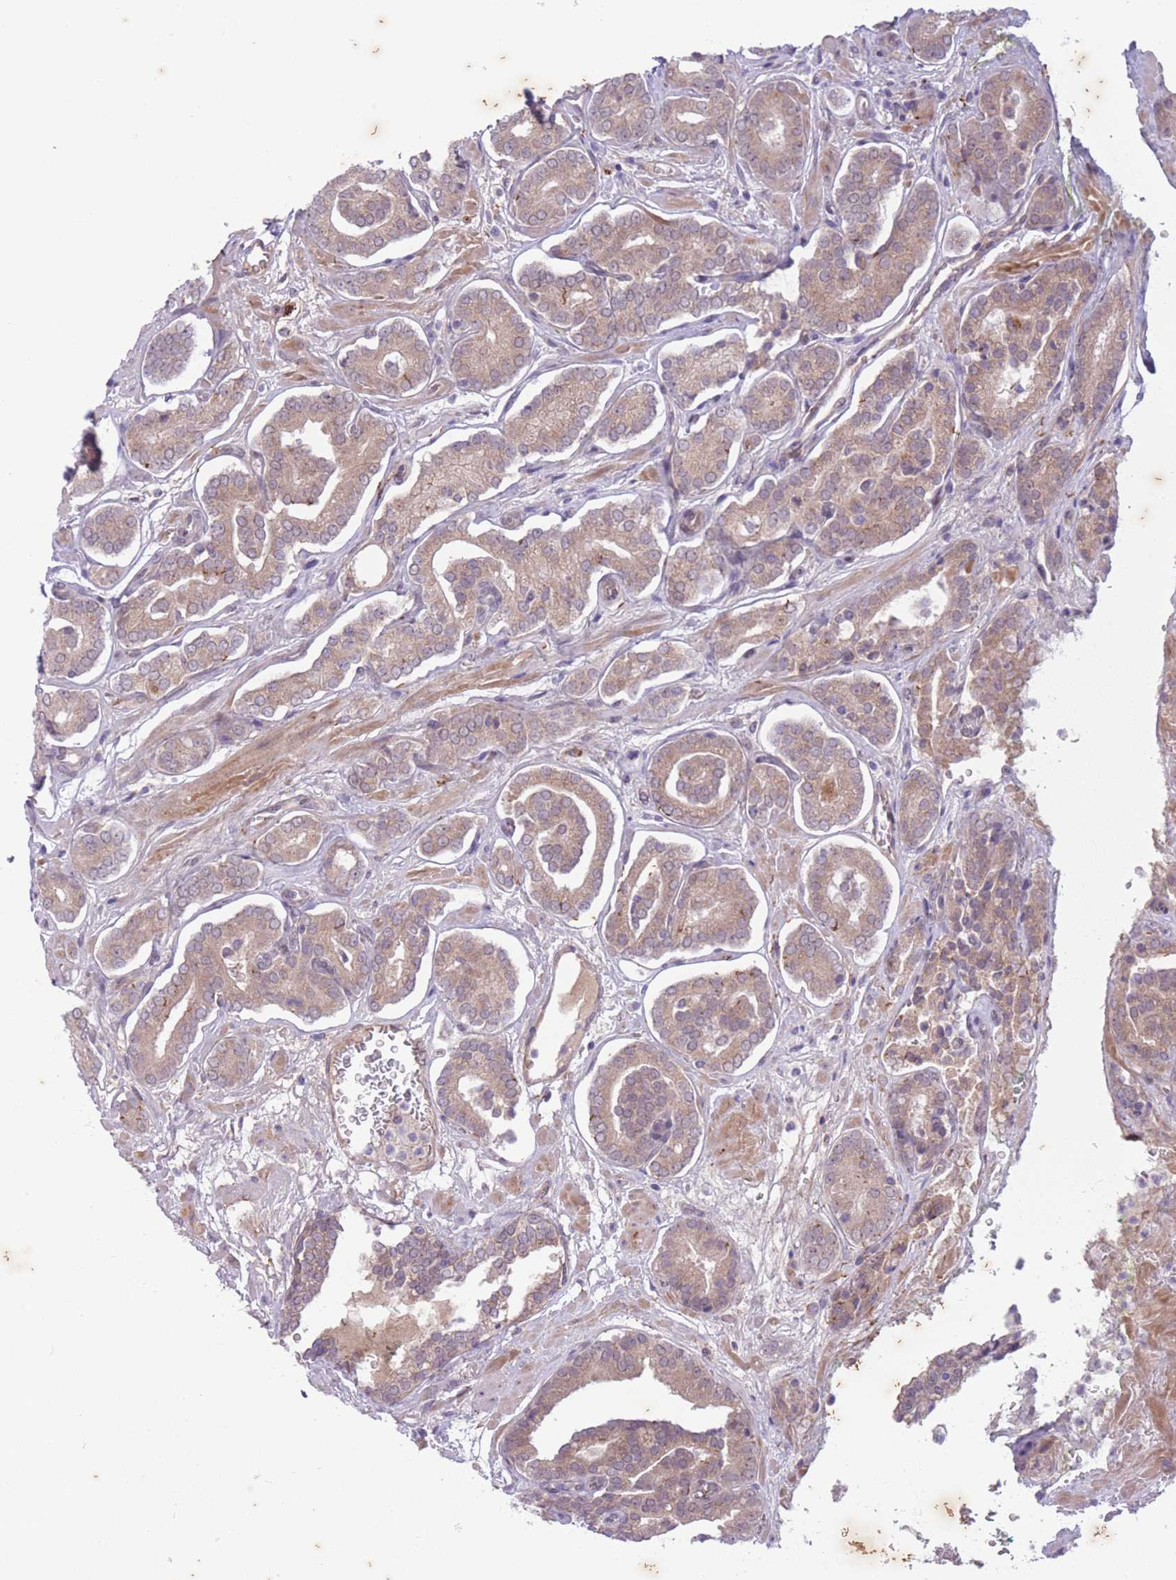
{"staining": {"intensity": "moderate", "quantity": ">75%", "location": "cytoplasmic/membranous"}, "tissue": "prostate cancer", "cell_type": "Tumor cells", "image_type": "cancer", "snomed": [{"axis": "morphology", "description": "Adenocarcinoma, High grade"}, {"axis": "topography", "description": "Prostate"}], "caption": "Protein expression analysis of human prostate high-grade adenocarcinoma reveals moderate cytoplasmic/membranous staining in about >75% of tumor cells.", "gene": "ARPIN", "patient": {"sex": "male", "age": 66}}